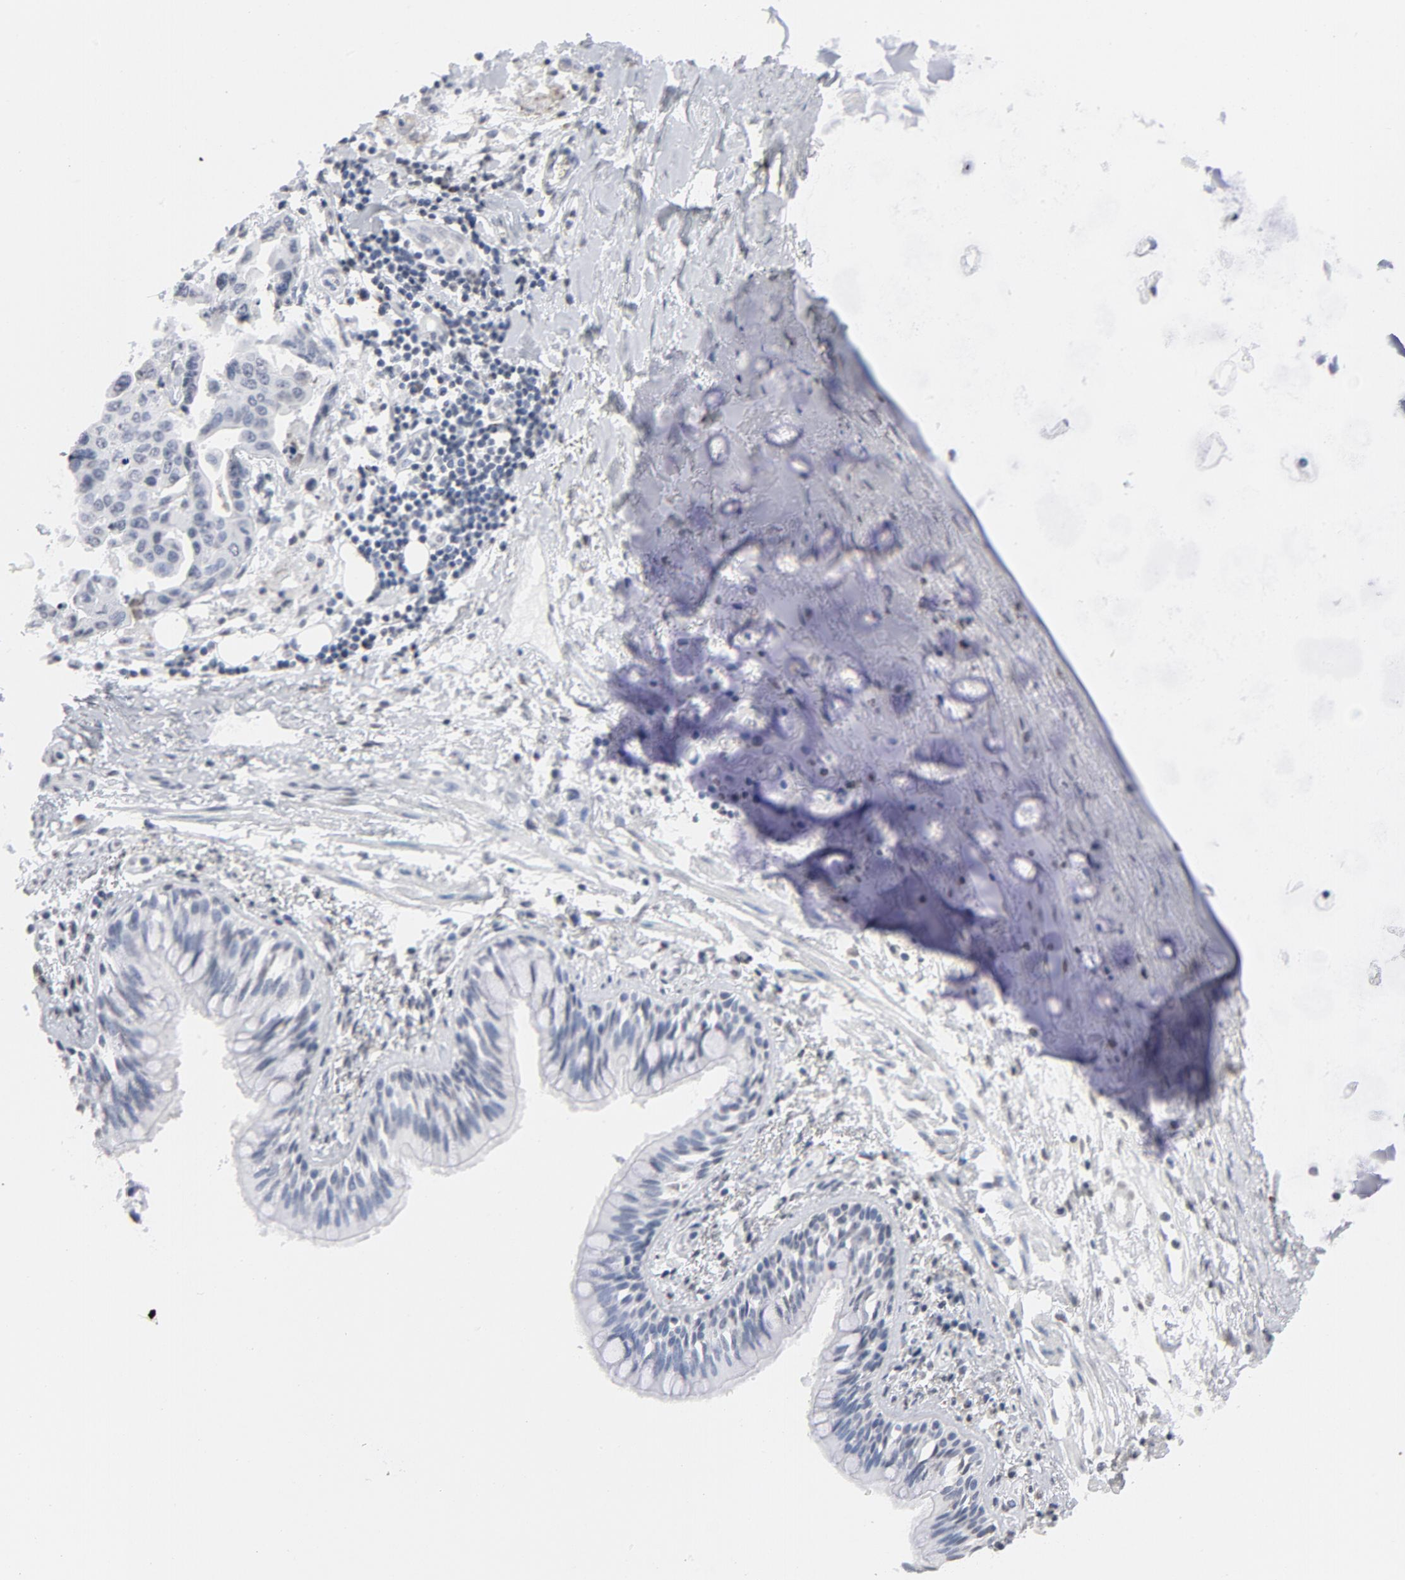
{"staining": {"intensity": "negative", "quantity": "none", "location": "none"}, "tissue": "lung cancer", "cell_type": "Tumor cells", "image_type": "cancer", "snomed": [{"axis": "morphology", "description": "Adenocarcinoma, NOS"}, {"axis": "topography", "description": "Lymph node"}, {"axis": "topography", "description": "Lung"}], "caption": "Protein analysis of adenocarcinoma (lung) shows no significant staining in tumor cells.", "gene": "H2AC12", "patient": {"sex": "male", "age": 64}}